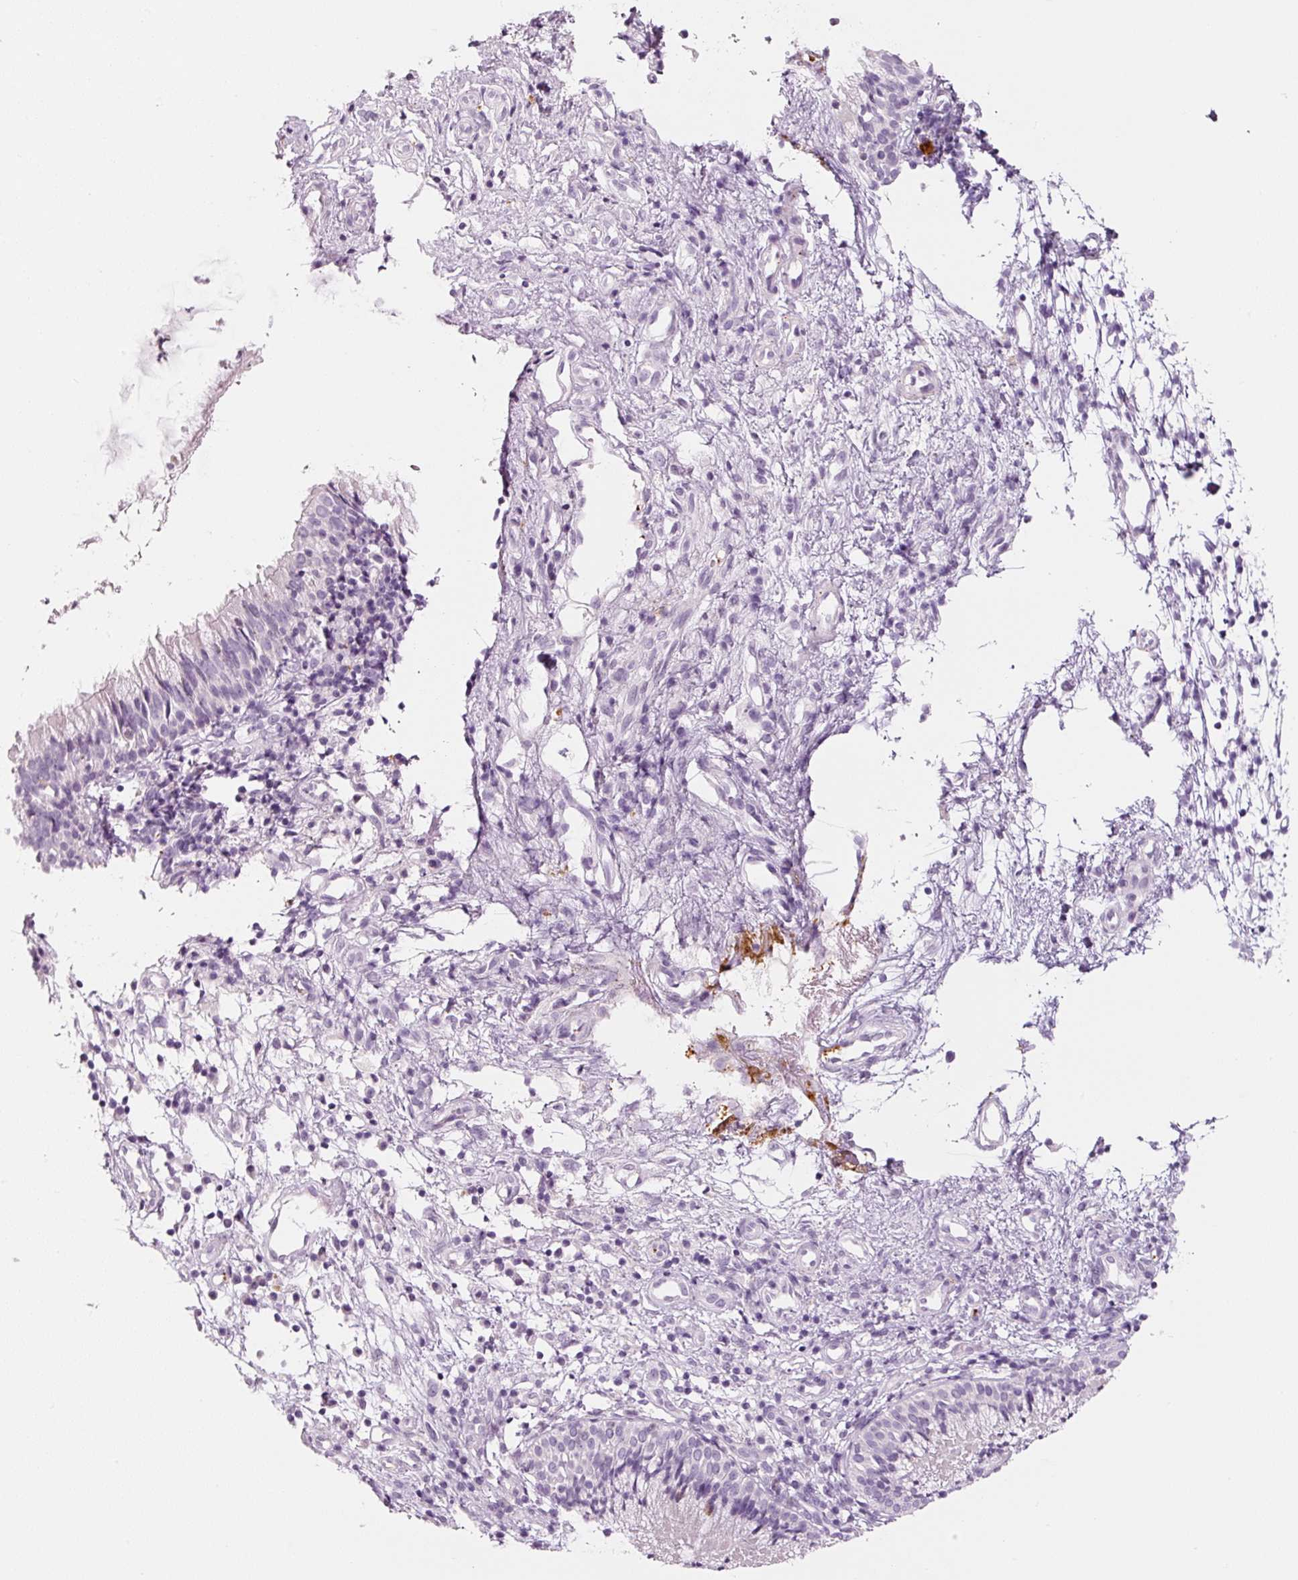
{"staining": {"intensity": "negative", "quantity": "none", "location": "none"}, "tissue": "nasopharynx", "cell_type": "Respiratory epithelial cells", "image_type": "normal", "snomed": [{"axis": "morphology", "description": "Normal tissue, NOS"}, {"axis": "topography", "description": "Nasopharynx"}], "caption": "DAB (3,3'-diaminobenzidine) immunohistochemical staining of benign human nasopharynx reveals no significant expression in respiratory epithelial cells.", "gene": "LECT2", "patient": {"sex": "male", "age": 21}}